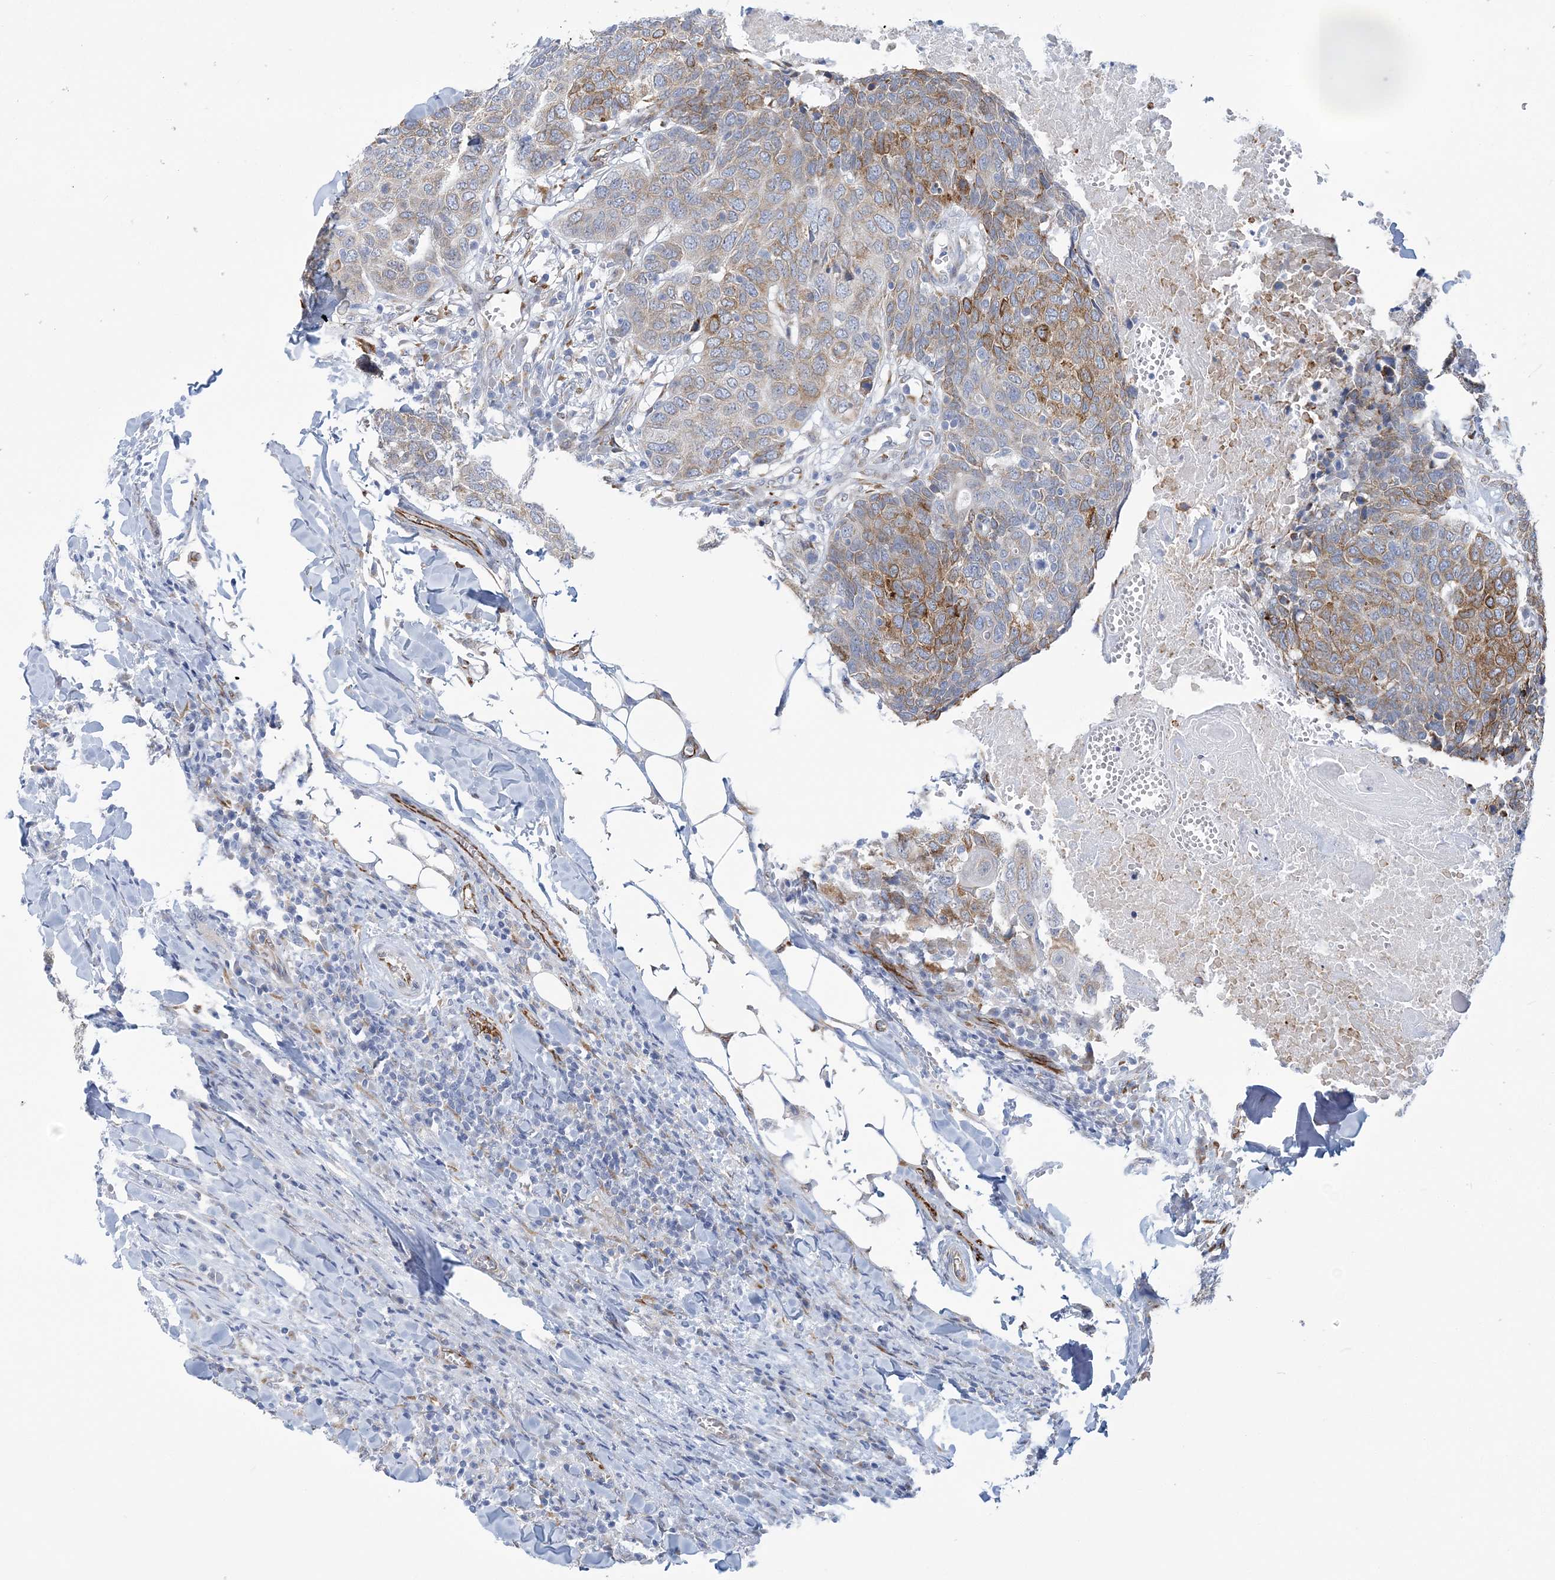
{"staining": {"intensity": "moderate", "quantity": "25%-75%", "location": "cytoplasmic/membranous"}, "tissue": "head and neck cancer", "cell_type": "Tumor cells", "image_type": "cancer", "snomed": [{"axis": "morphology", "description": "Squamous cell carcinoma, NOS"}, {"axis": "topography", "description": "Head-Neck"}], "caption": "A brown stain highlights moderate cytoplasmic/membranous expression of a protein in squamous cell carcinoma (head and neck) tumor cells. (Brightfield microscopy of DAB IHC at high magnification).", "gene": "PLEKHG4B", "patient": {"sex": "male", "age": 66}}